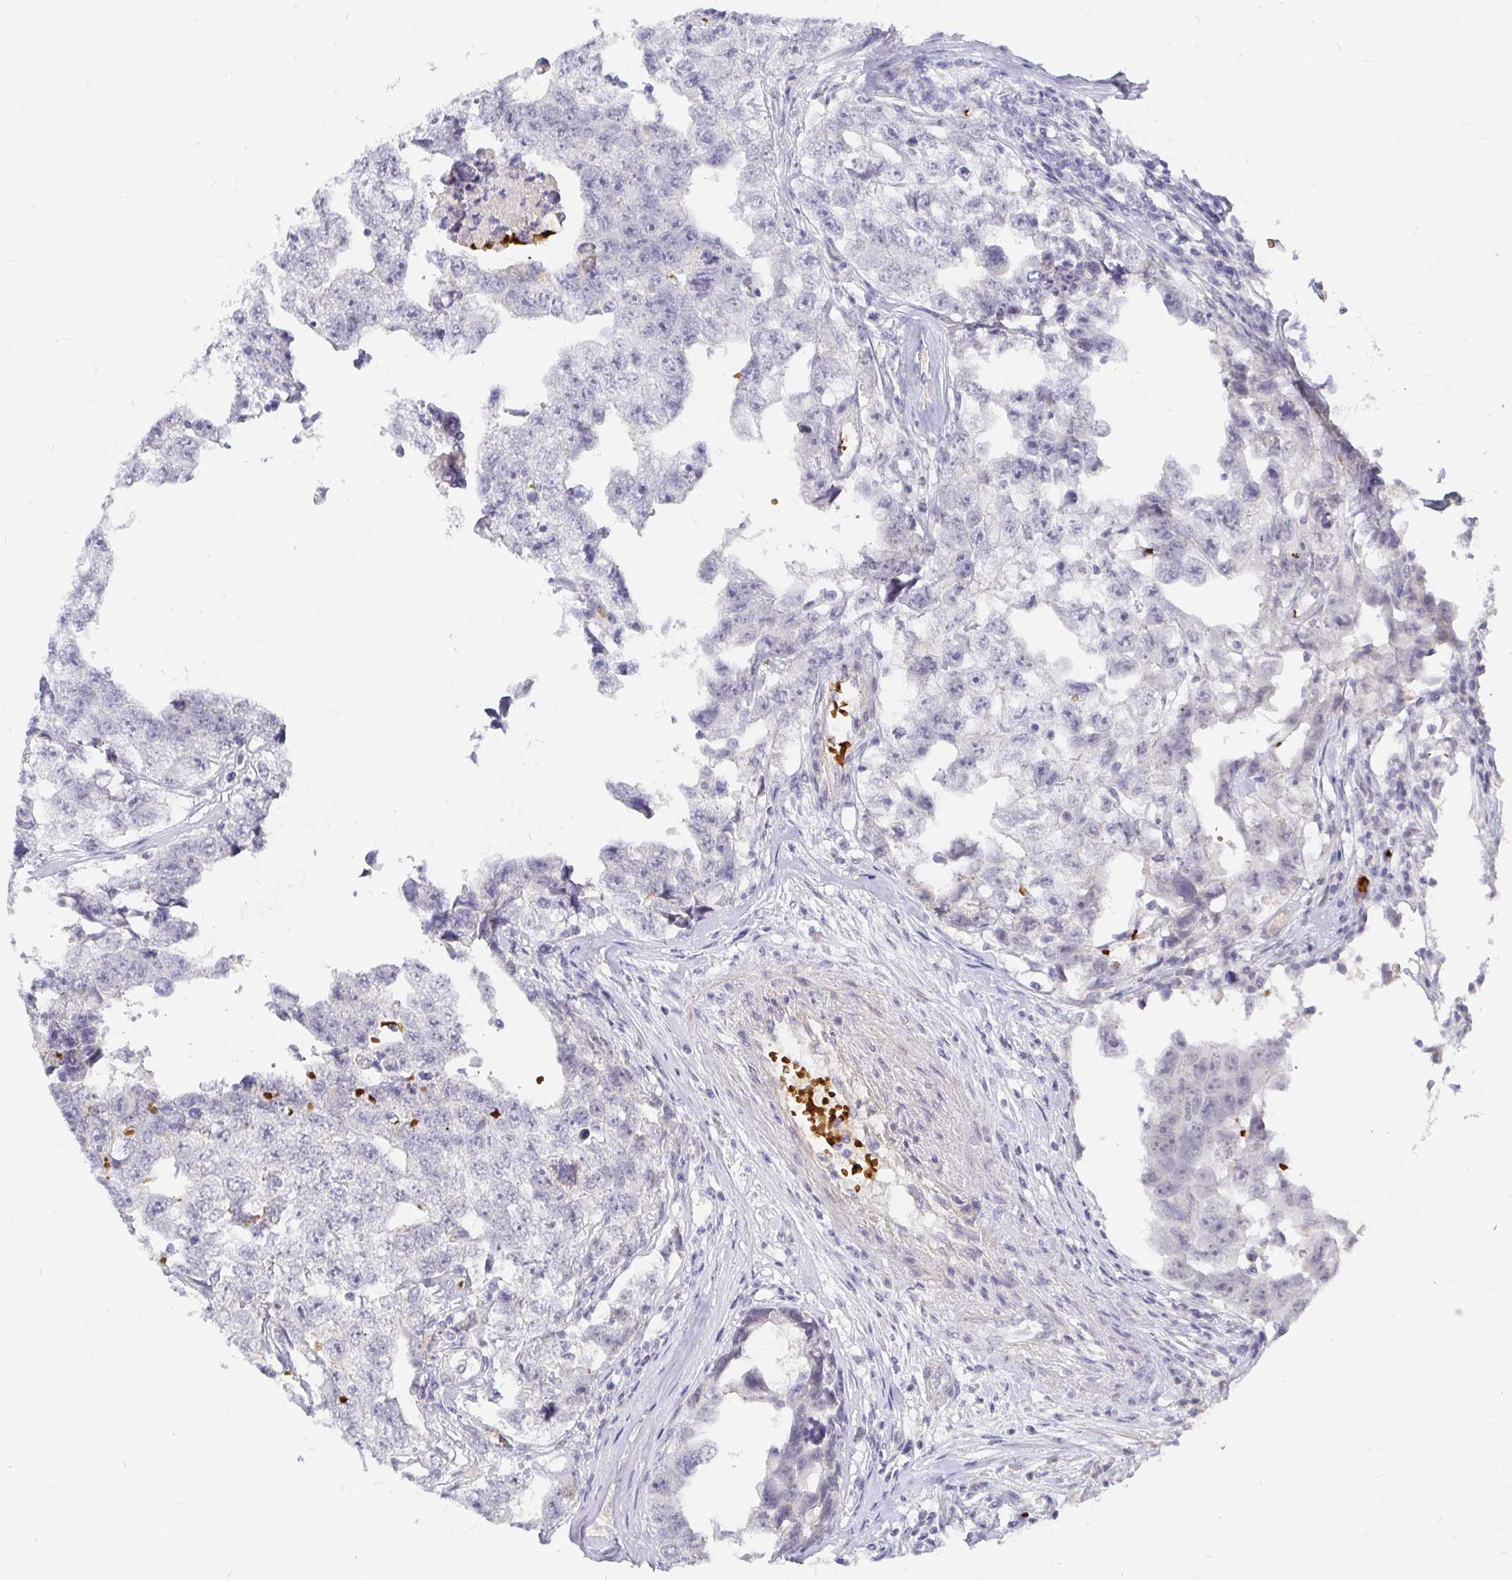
{"staining": {"intensity": "negative", "quantity": "none", "location": "none"}, "tissue": "testis cancer", "cell_type": "Tumor cells", "image_type": "cancer", "snomed": [{"axis": "morphology", "description": "Carcinoma, Embryonal, NOS"}, {"axis": "topography", "description": "Testis"}], "caption": "Immunohistochemistry (IHC) image of neoplastic tissue: human testis embryonal carcinoma stained with DAB displays no significant protein positivity in tumor cells. (Stains: DAB immunohistochemistry (IHC) with hematoxylin counter stain, Microscopy: brightfield microscopy at high magnification).", "gene": "FGF21", "patient": {"sex": "male", "age": 22}}